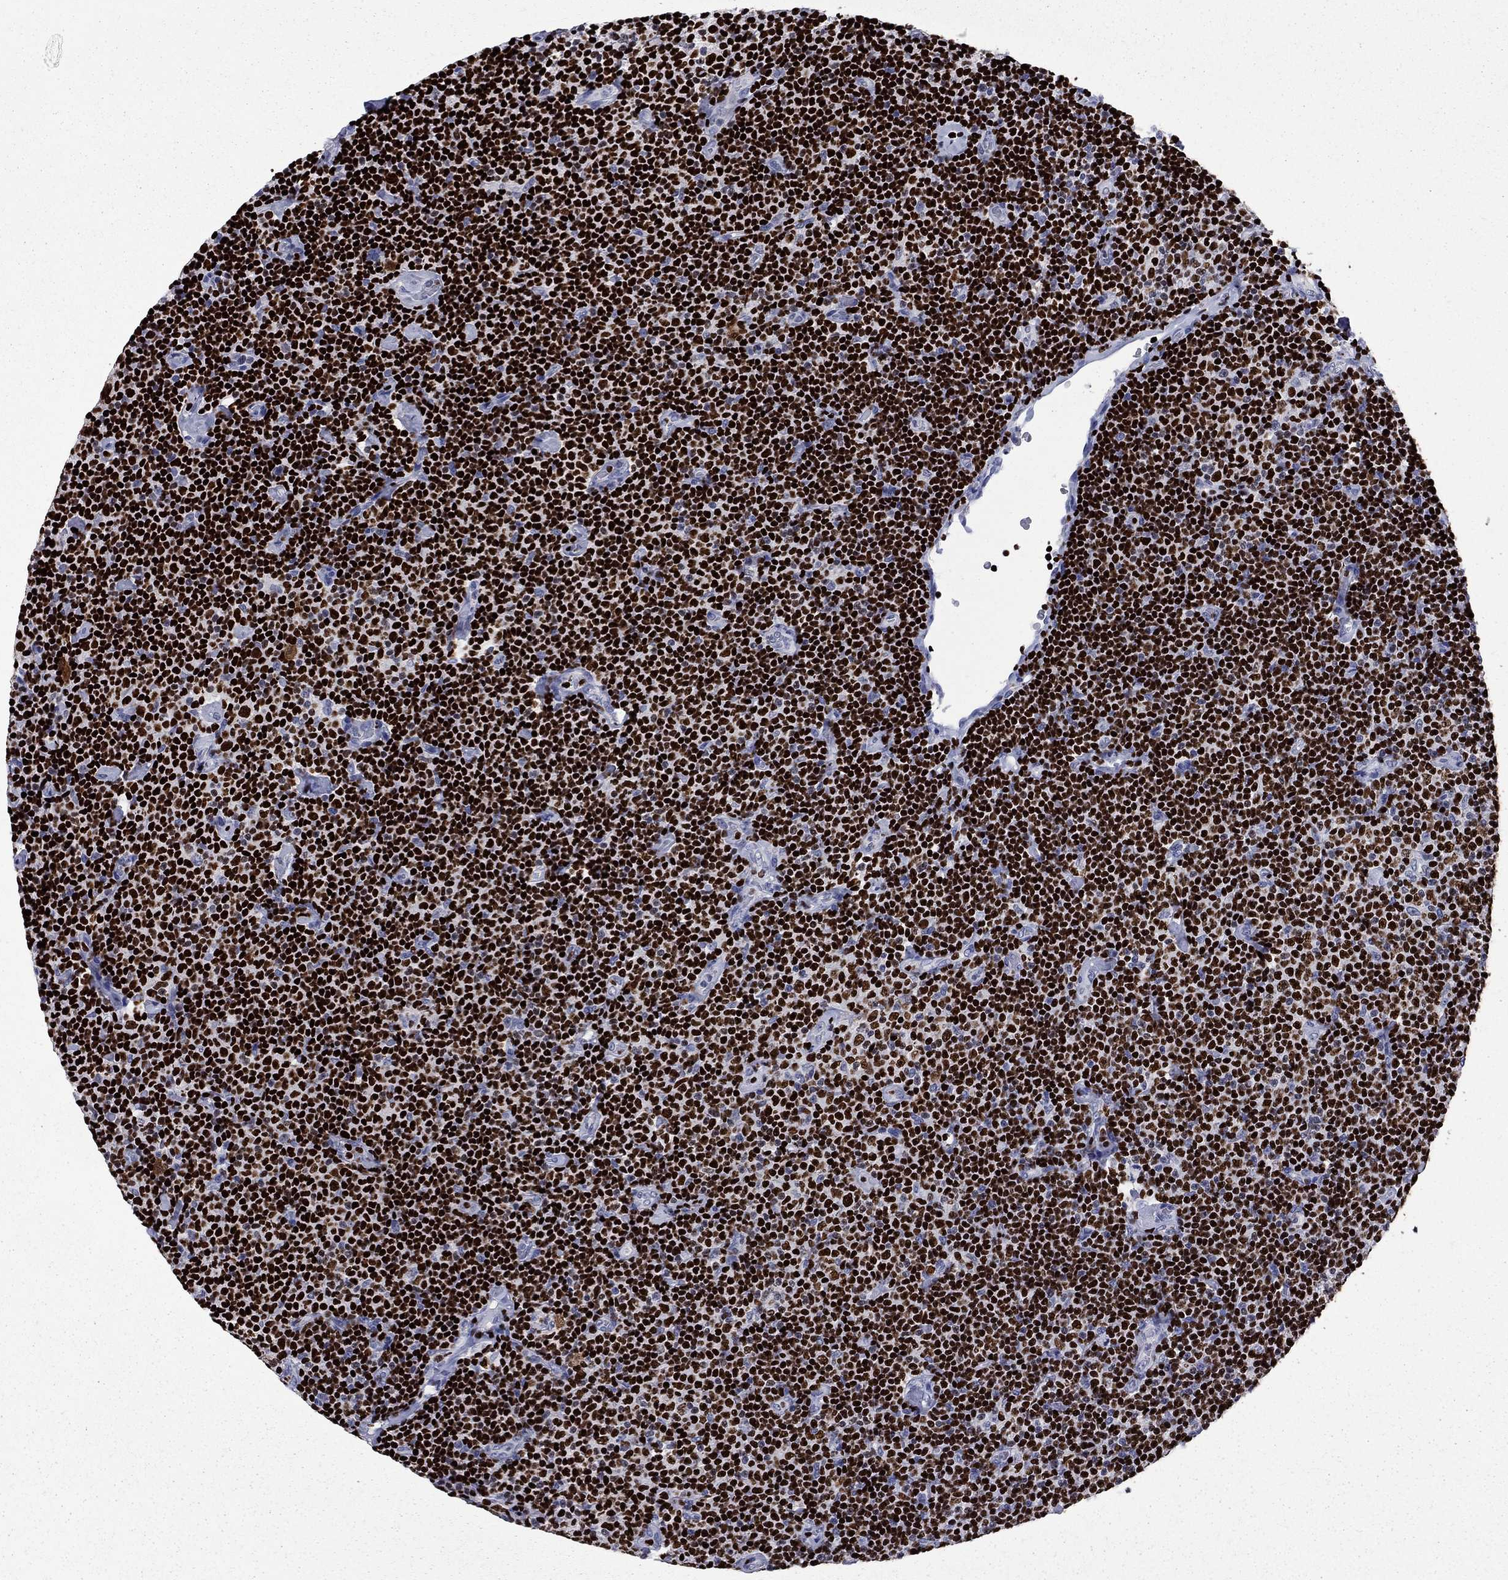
{"staining": {"intensity": "strong", "quantity": ">75%", "location": "nuclear"}, "tissue": "lymphoma", "cell_type": "Tumor cells", "image_type": "cancer", "snomed": [{"axis": "morphology", "description": "Malignant lymphoma, non-Hodgkin's type, Low grade"}, {"axis": "topography", "description": "Lymph node"}], "caption": "Immunohistochemical staining of lymphoma reveals high levels of strong nuclear protein expression in about >75% of tumor cells.", "gene": "IKZF3", "patient": {"sex": "male", "age": 81}}